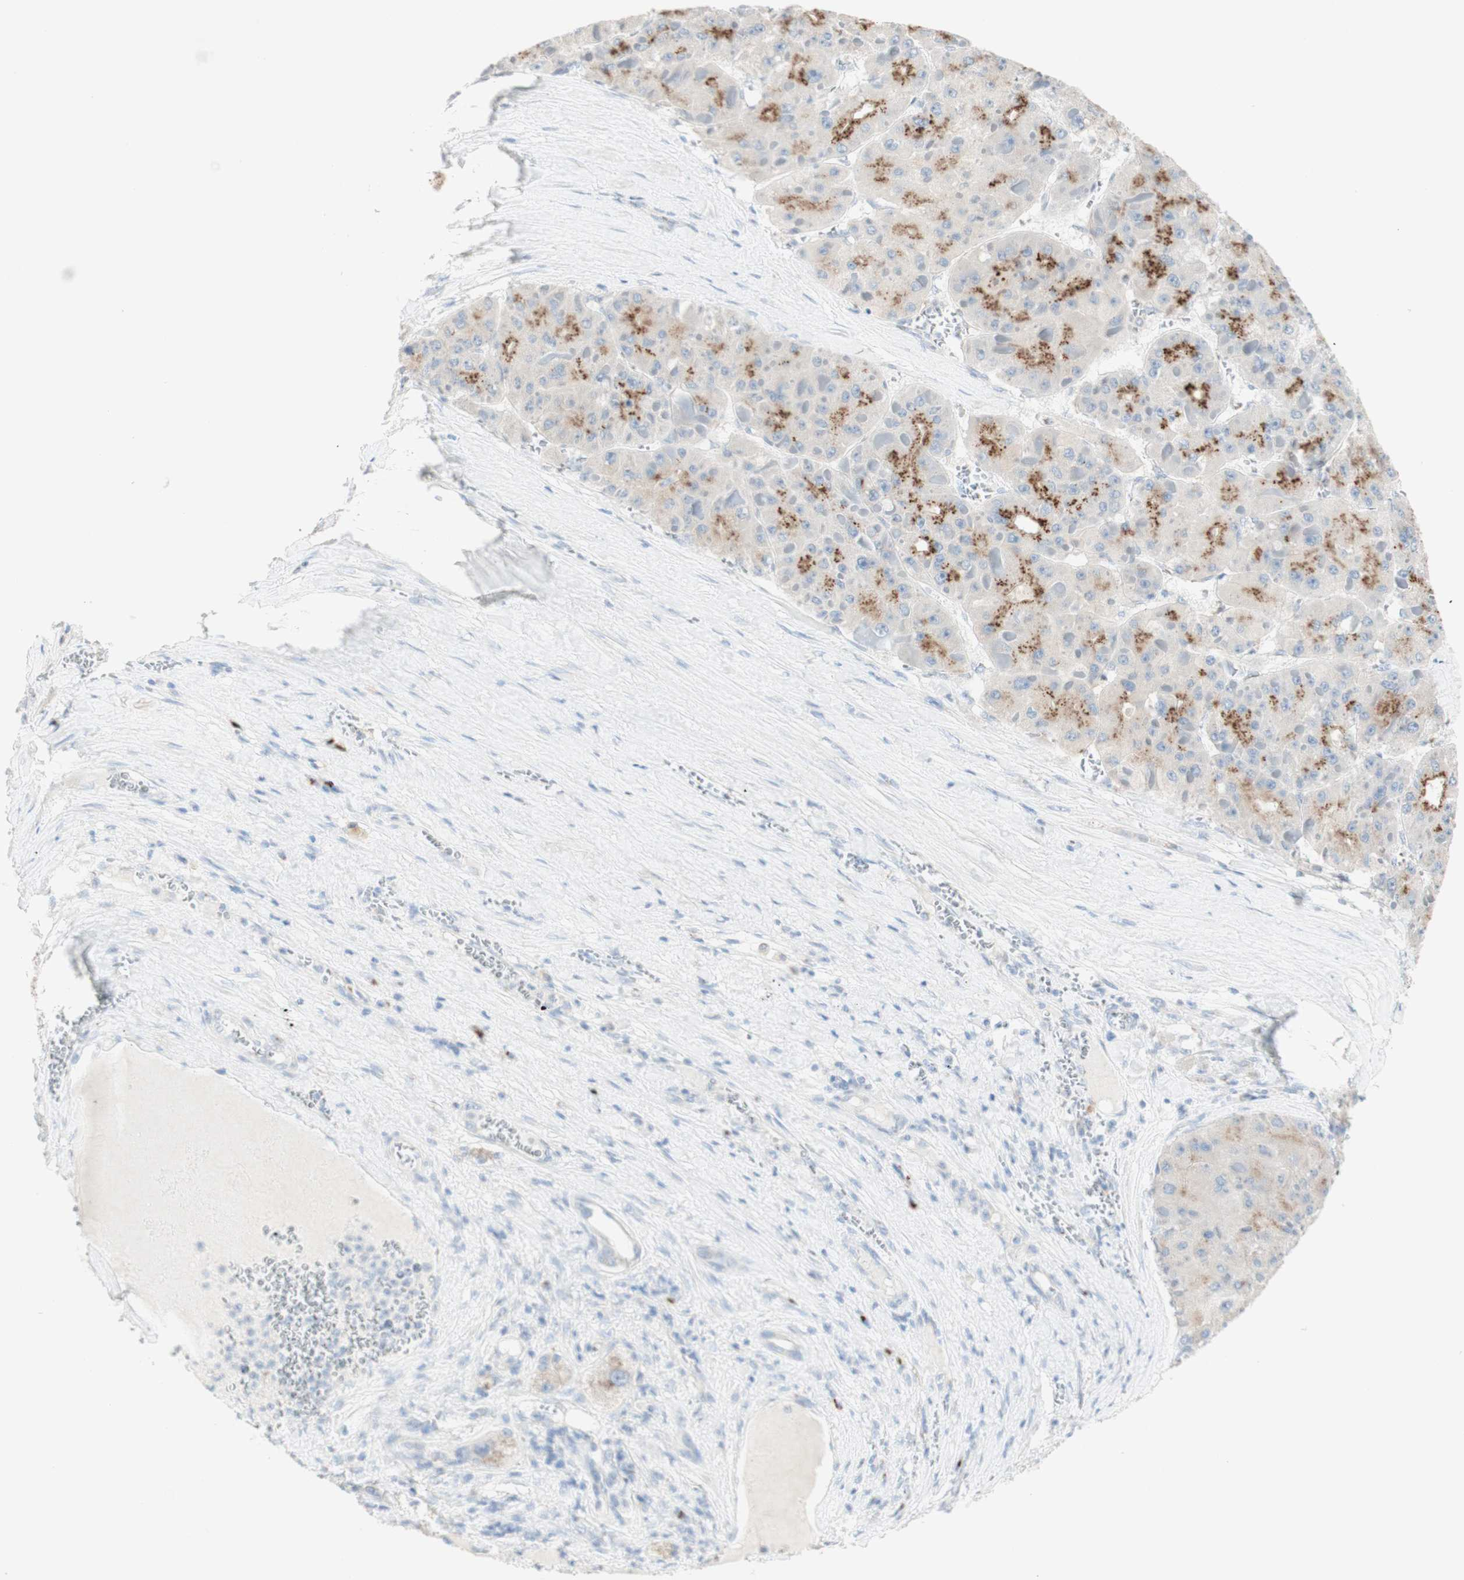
{"staining": {"intensity": "moderate", "quantity": "25%-75%", "location": "cytoplasmic/membranous"}, "tissue": "liver cancer", "cell_type": "Tumor cells", "image_type": "cancer", "snomed": [{"axis": "morphology", "description": "Carcinoma, Hepatocellular, NOS"}, {"axis": "topography", "description": "Liver"}], "caption": "A brown stain highlights moderate cytoplasmic/membranous expression of a protein in human hepatocellular carcinoma (liver) tumor cells. (DAB (3,3'-diaminobenzidine) IHC with brightfield microscopy, high magnification).", "gene": "MANEA", "patient": {"sex": "female", "age": 73}}